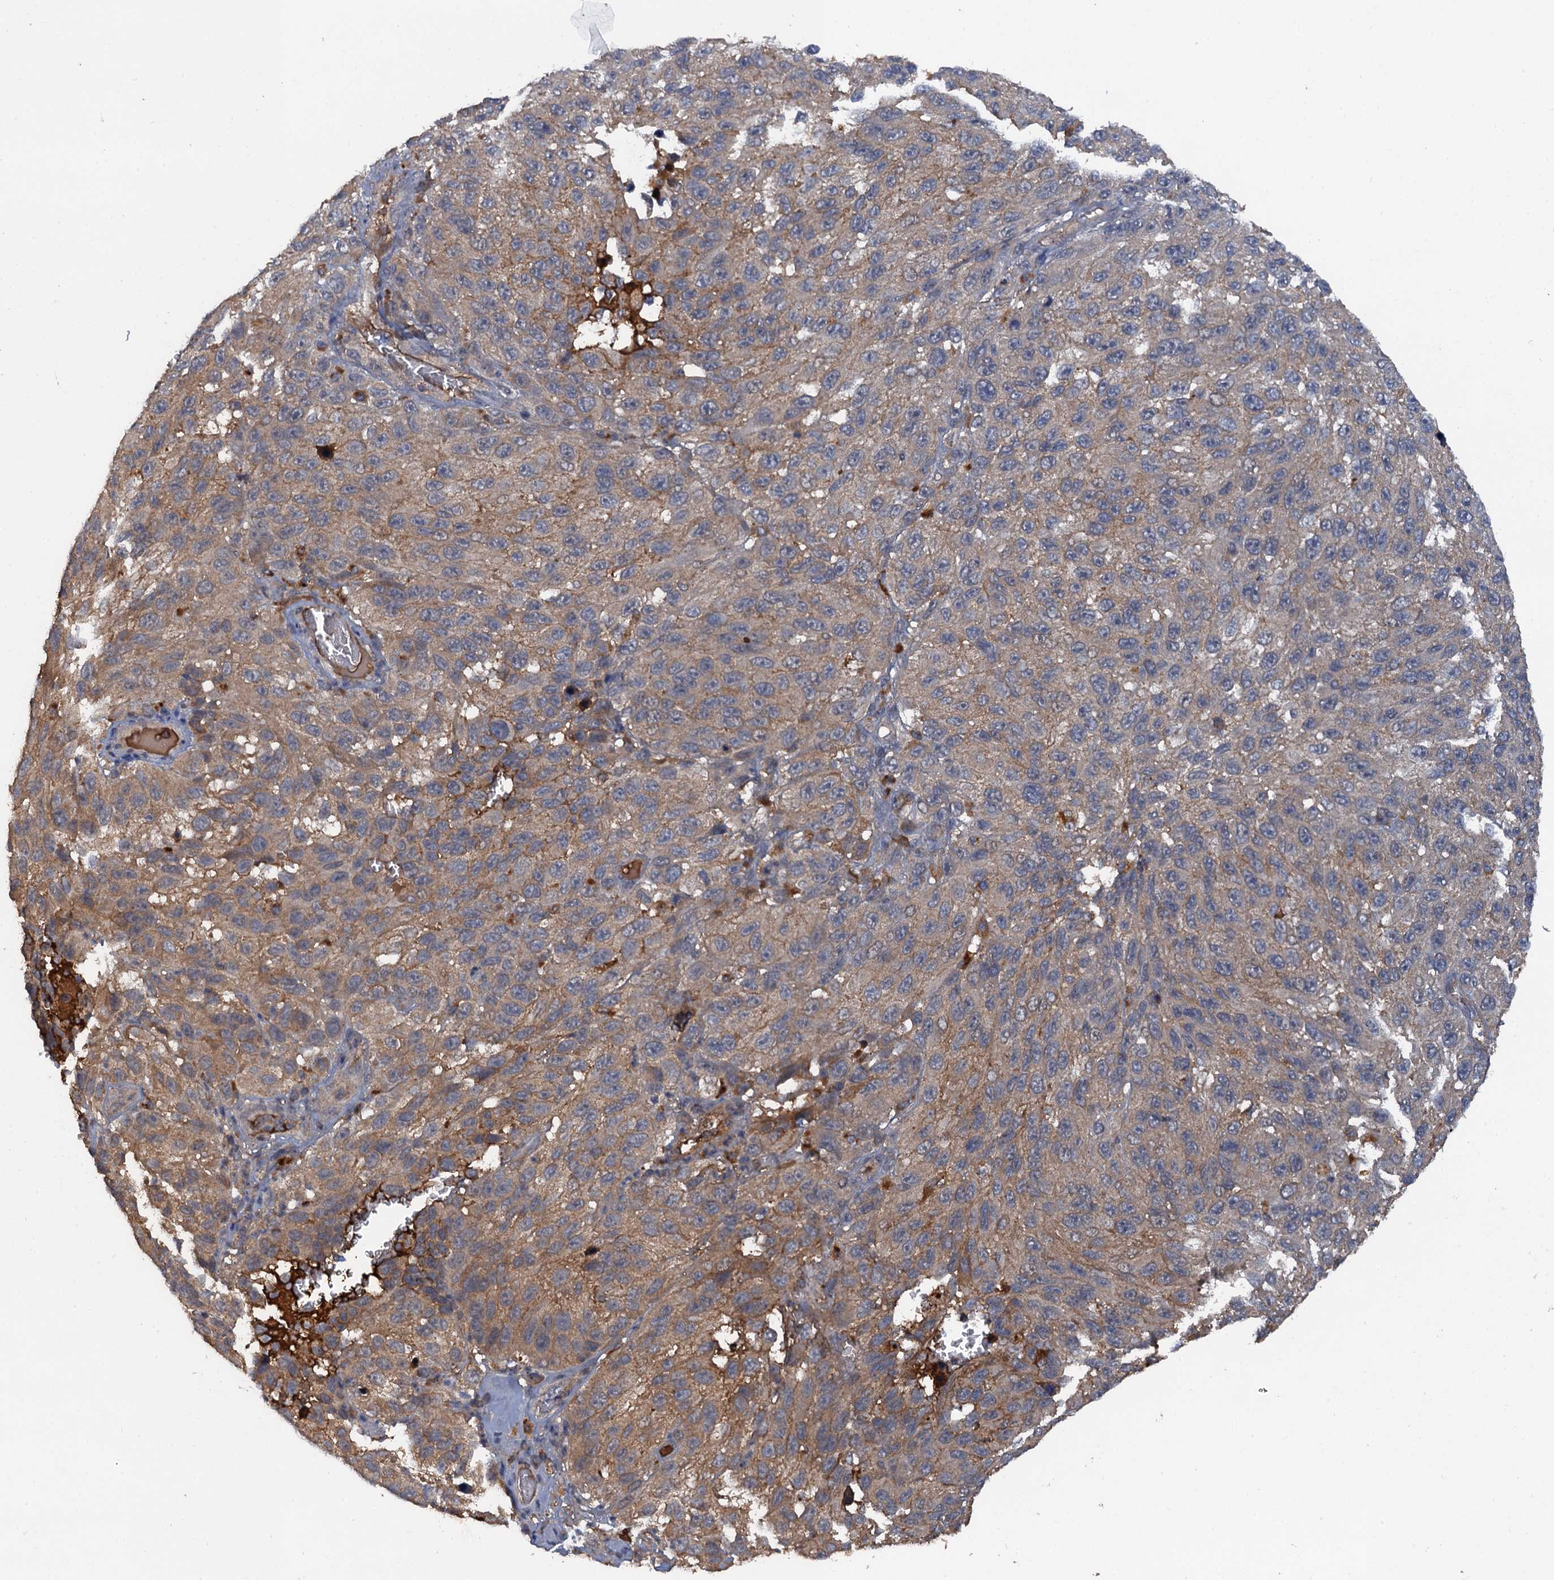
{"staining": {"intensity": "weak", "quantity": "25%-75%", "location": "cytoplasmic/membranous"}, "tissue": "melanoma", "cell_type": "Tumor cells", "image_type": "cancer", "snomed": [{"axis": "morphology", "description": "Malignant melanoma, NOS"}, {"axis": "topography", "description": "Skin"}], "caption": "Tumor cells display low levels of weak cytoplasmic/membranous expression in approximately 25%-75% of cells in human malignant melanoma. Using DAB (3,3'-diaminobenzidine) (brown) and hematoxylin (blue) stains, captured at high magnification using brightfield microscopy.", "gene": "HAPLN3", "patient": {"sex": "female", "age": 96}}